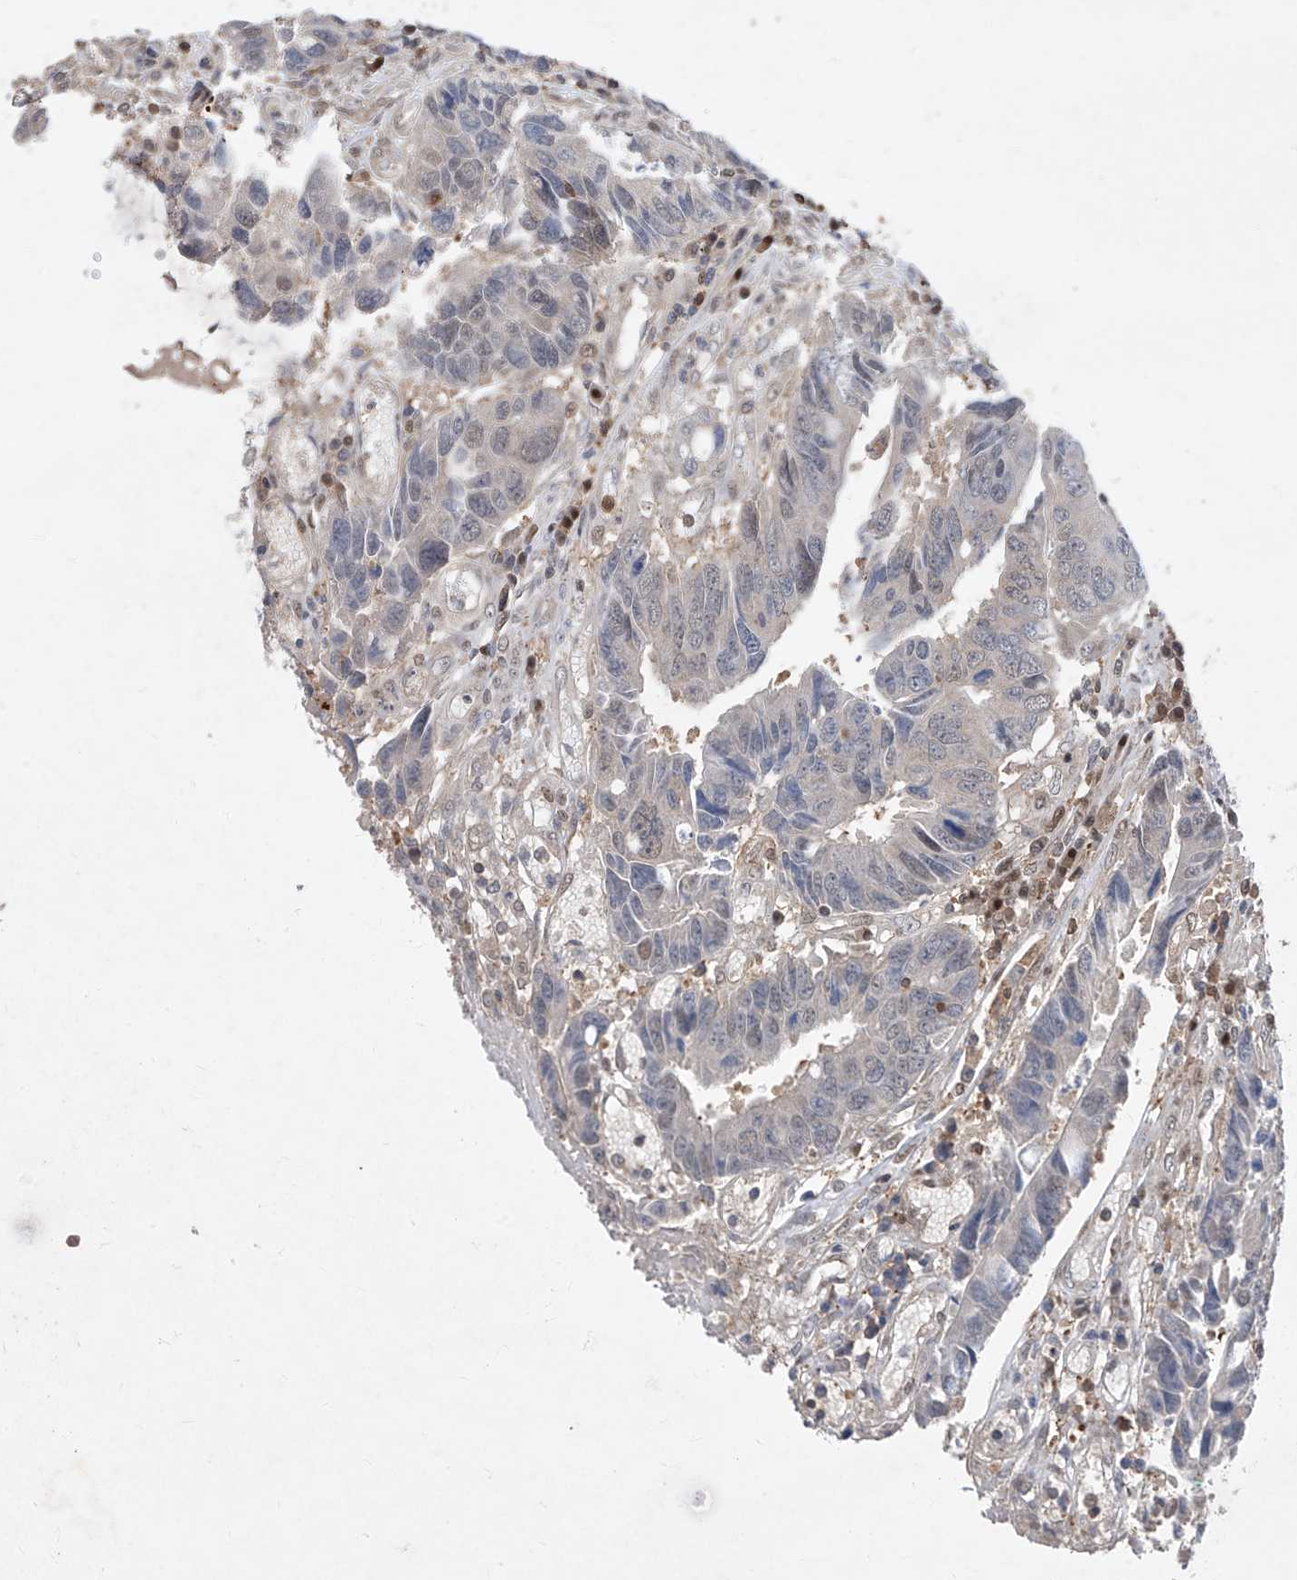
{"staining": {"intensity": "negative", "quantity": "none", "location": "none"}, "tissue": "colorectal cancer", "cell_type": "Tumor cells", "image_type": "cancer", "snomed": [{"axis": "morphology", "description": "Adenocarcinoma, NOS"}, {"axis": "topography", "description": "Rectum"}], "caption": "Human colorectal adenocarcinoma stained for a protein using immunohistochemistry displays no positivity in tumor cells.", "gene": "ZNF358", "patient": {"sex": "male", "age": 84}}